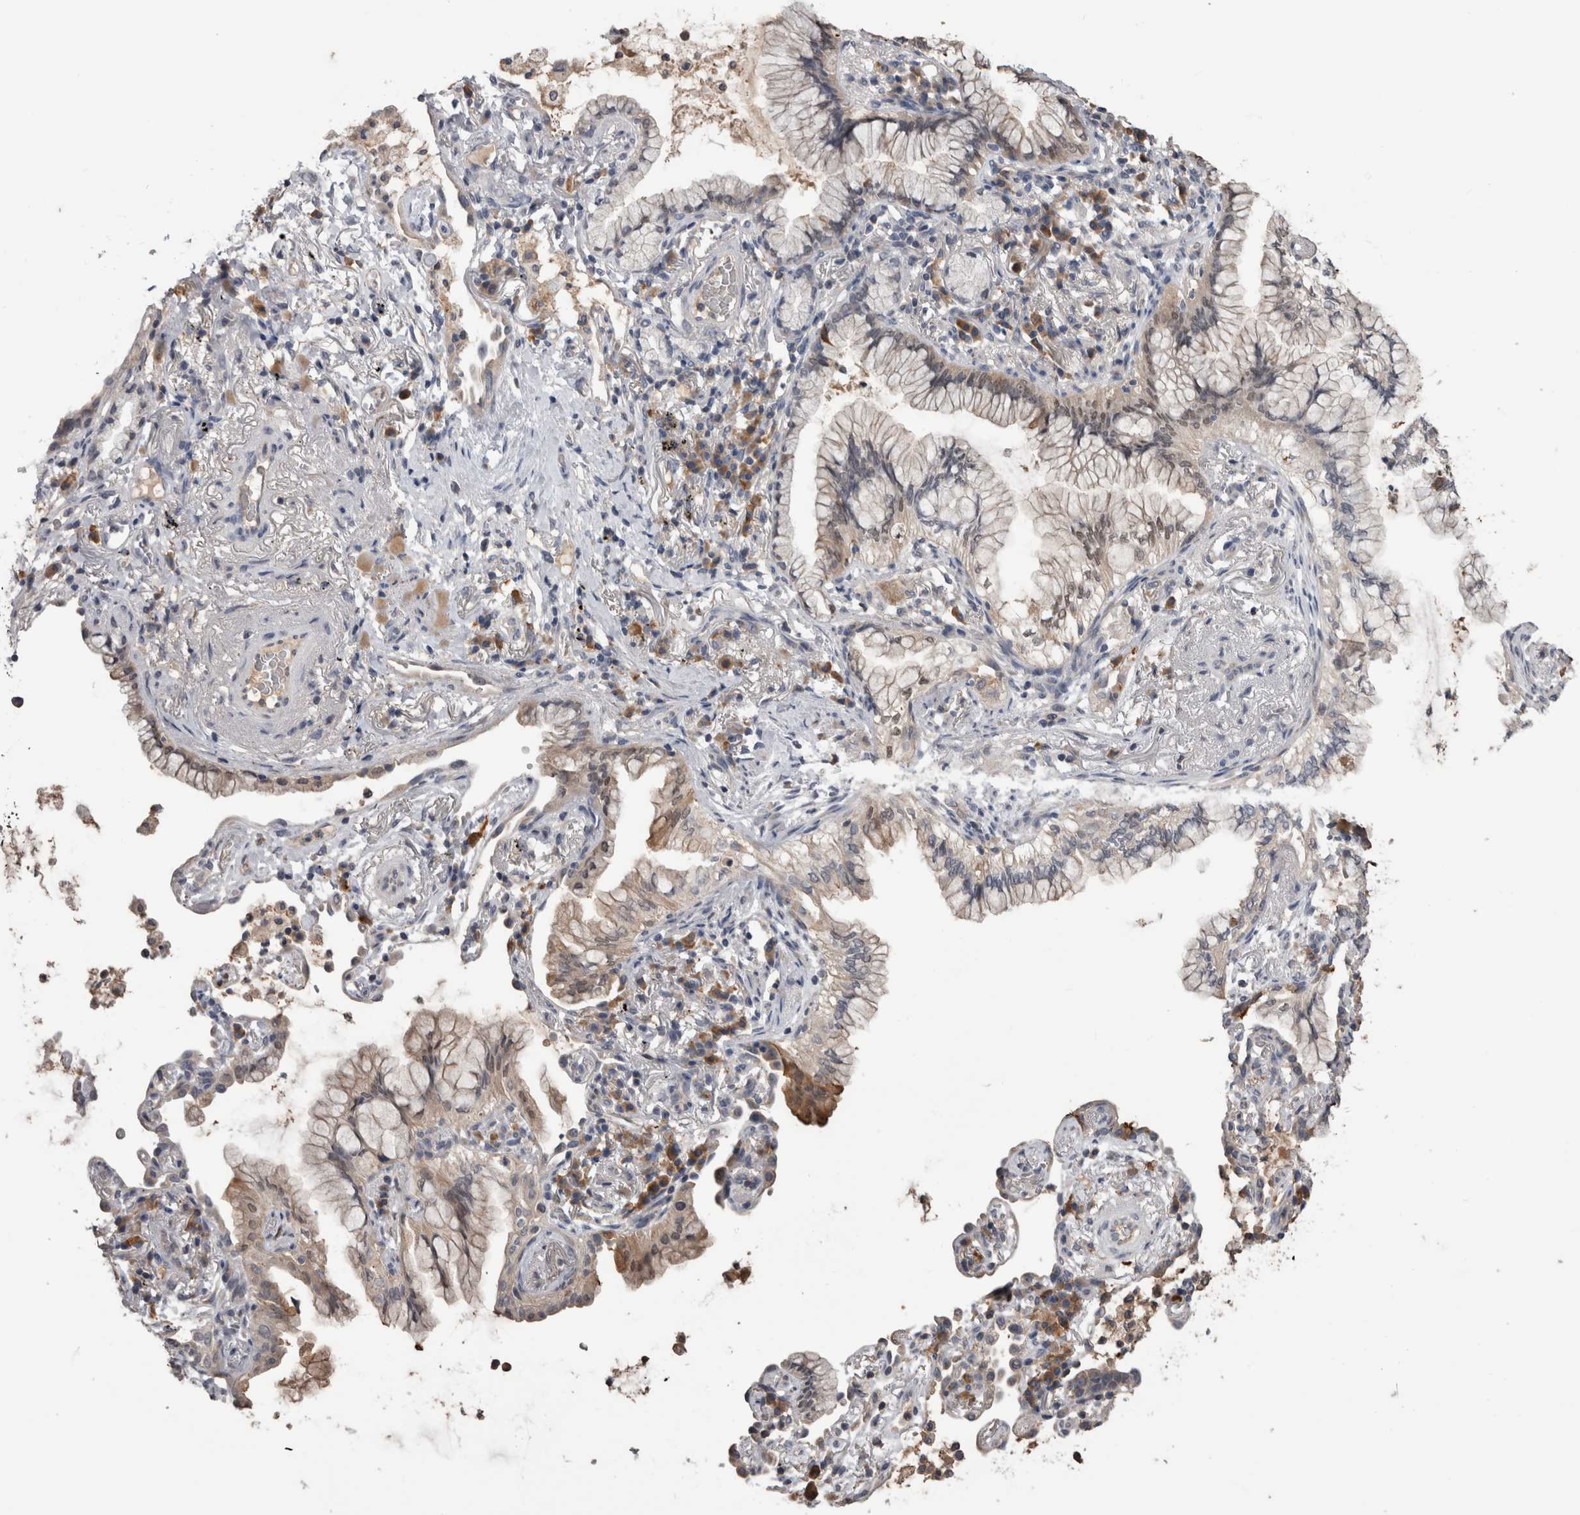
{"staining": {"intensity": "moderate", "quantity": "25%-75%", "location": "cytoplasmic/membranous"}, "tissue": "lung cancer", "cell_type": "Tumor cells", "image_type": "cancer", "snomed": [{"axis": "morphology", "description": "Adenocarcinoma, NOS"}, {"axis": "topography", "description": "Lung"}], "caption": "Lung cancer (adenocarcinoma) tissue displays moderate cytoplasmic/membranous staining in about 25%-75% of tumor cells", "gene": "ANXA13", "patient": {"sex": "female", "age": 70}}